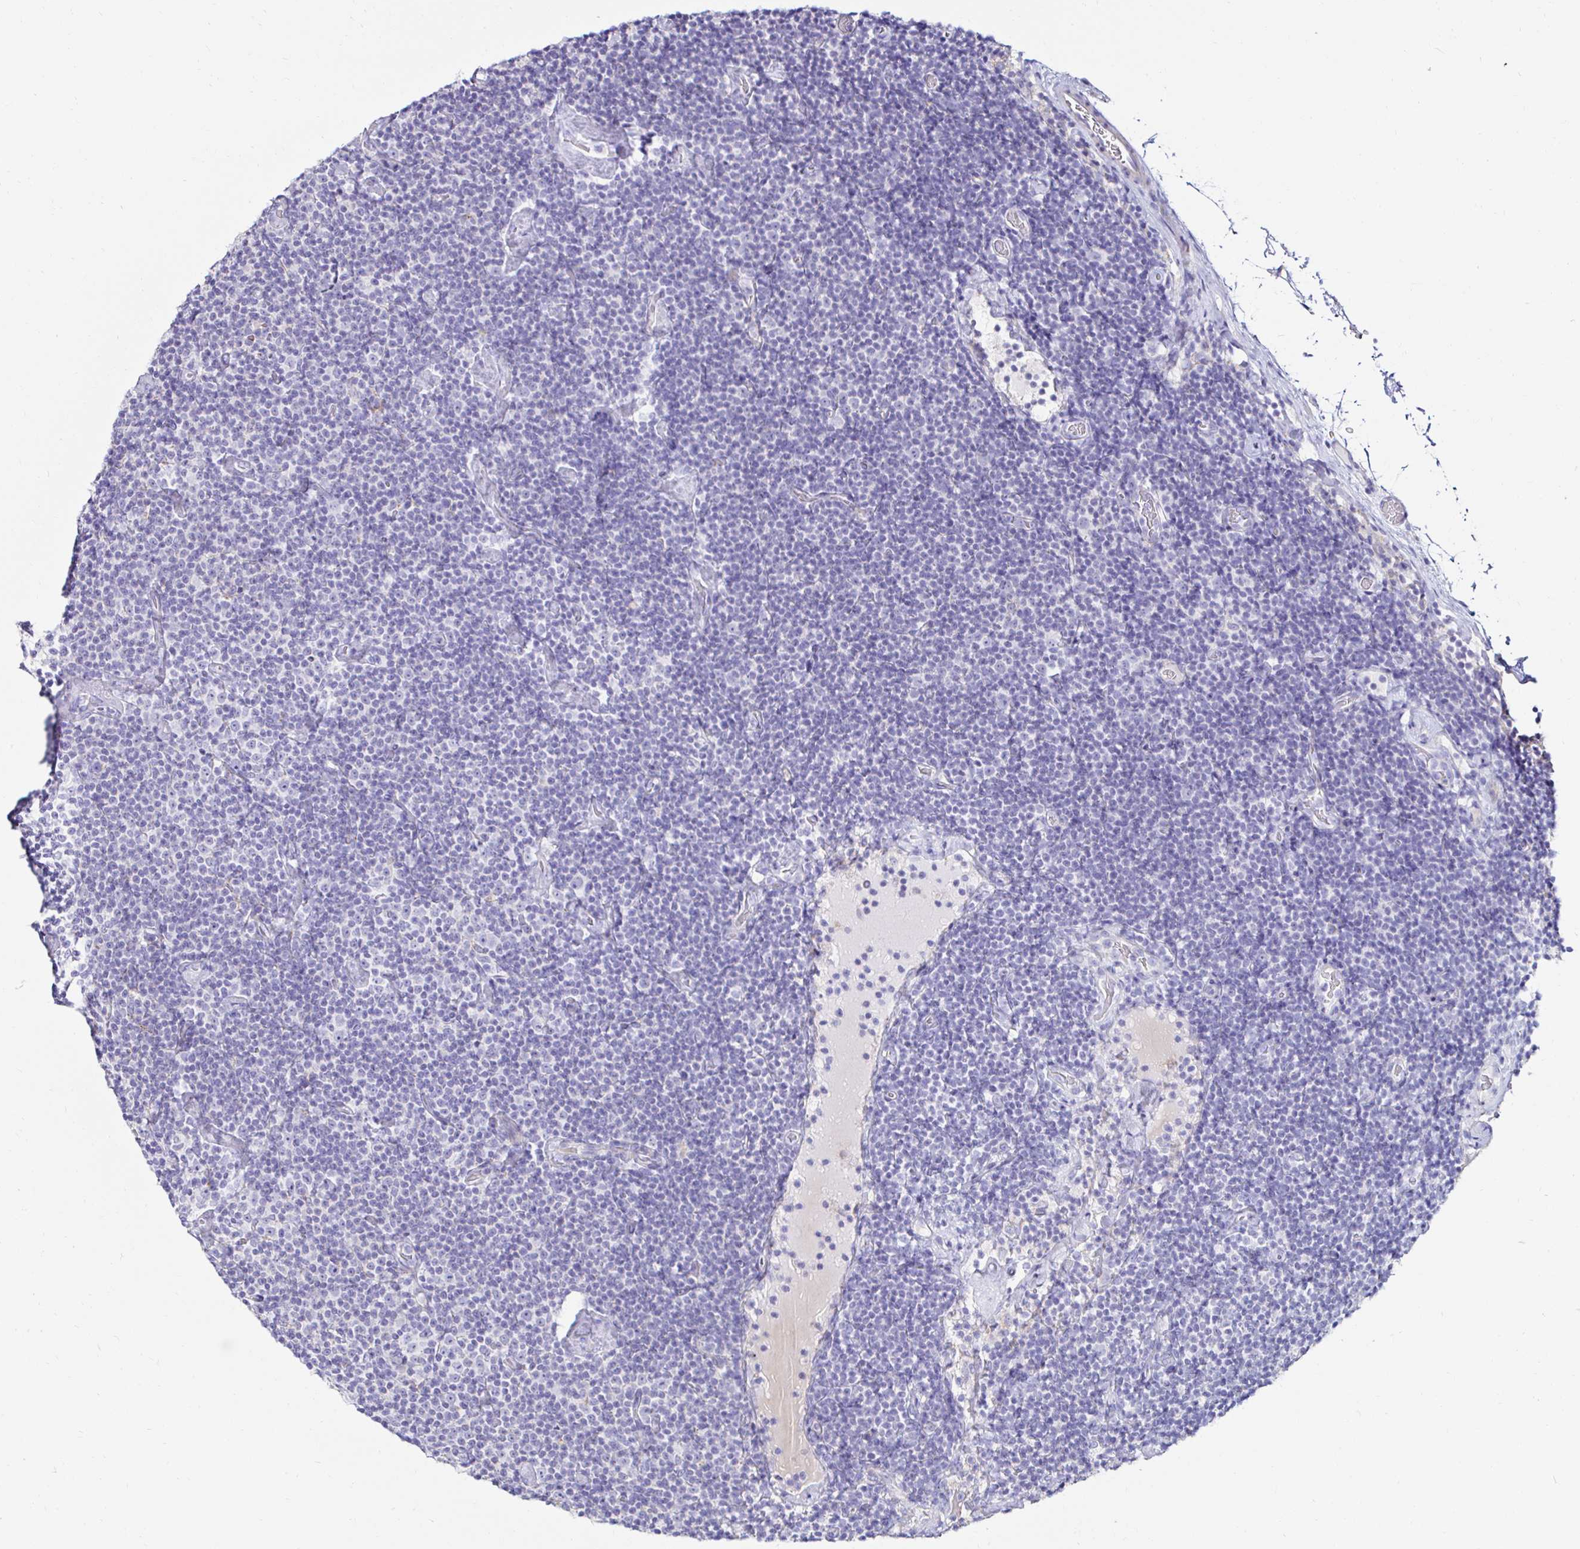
{"staining": {"intensity": "negative", "quantity": "none", "location": "none"}, "tissue": "lymphoma", "cell_type": "Tumor cells", "image_type": "cancer", "snomed": [{"axis": "morphology", "description": "Malignant lymphoma, non-Hodgkin's type, Low grade"}, {"axis": "topography", "description": "Lymph node"}], "caption": "IHC micrograph of low-grade malignant lymphoma, non-Hodgkin's type stained for a protein (brown), which exhibits no staining in tumor cells.", "gene": "GALNS", "patient": {"sex": "male", "age": 81}}